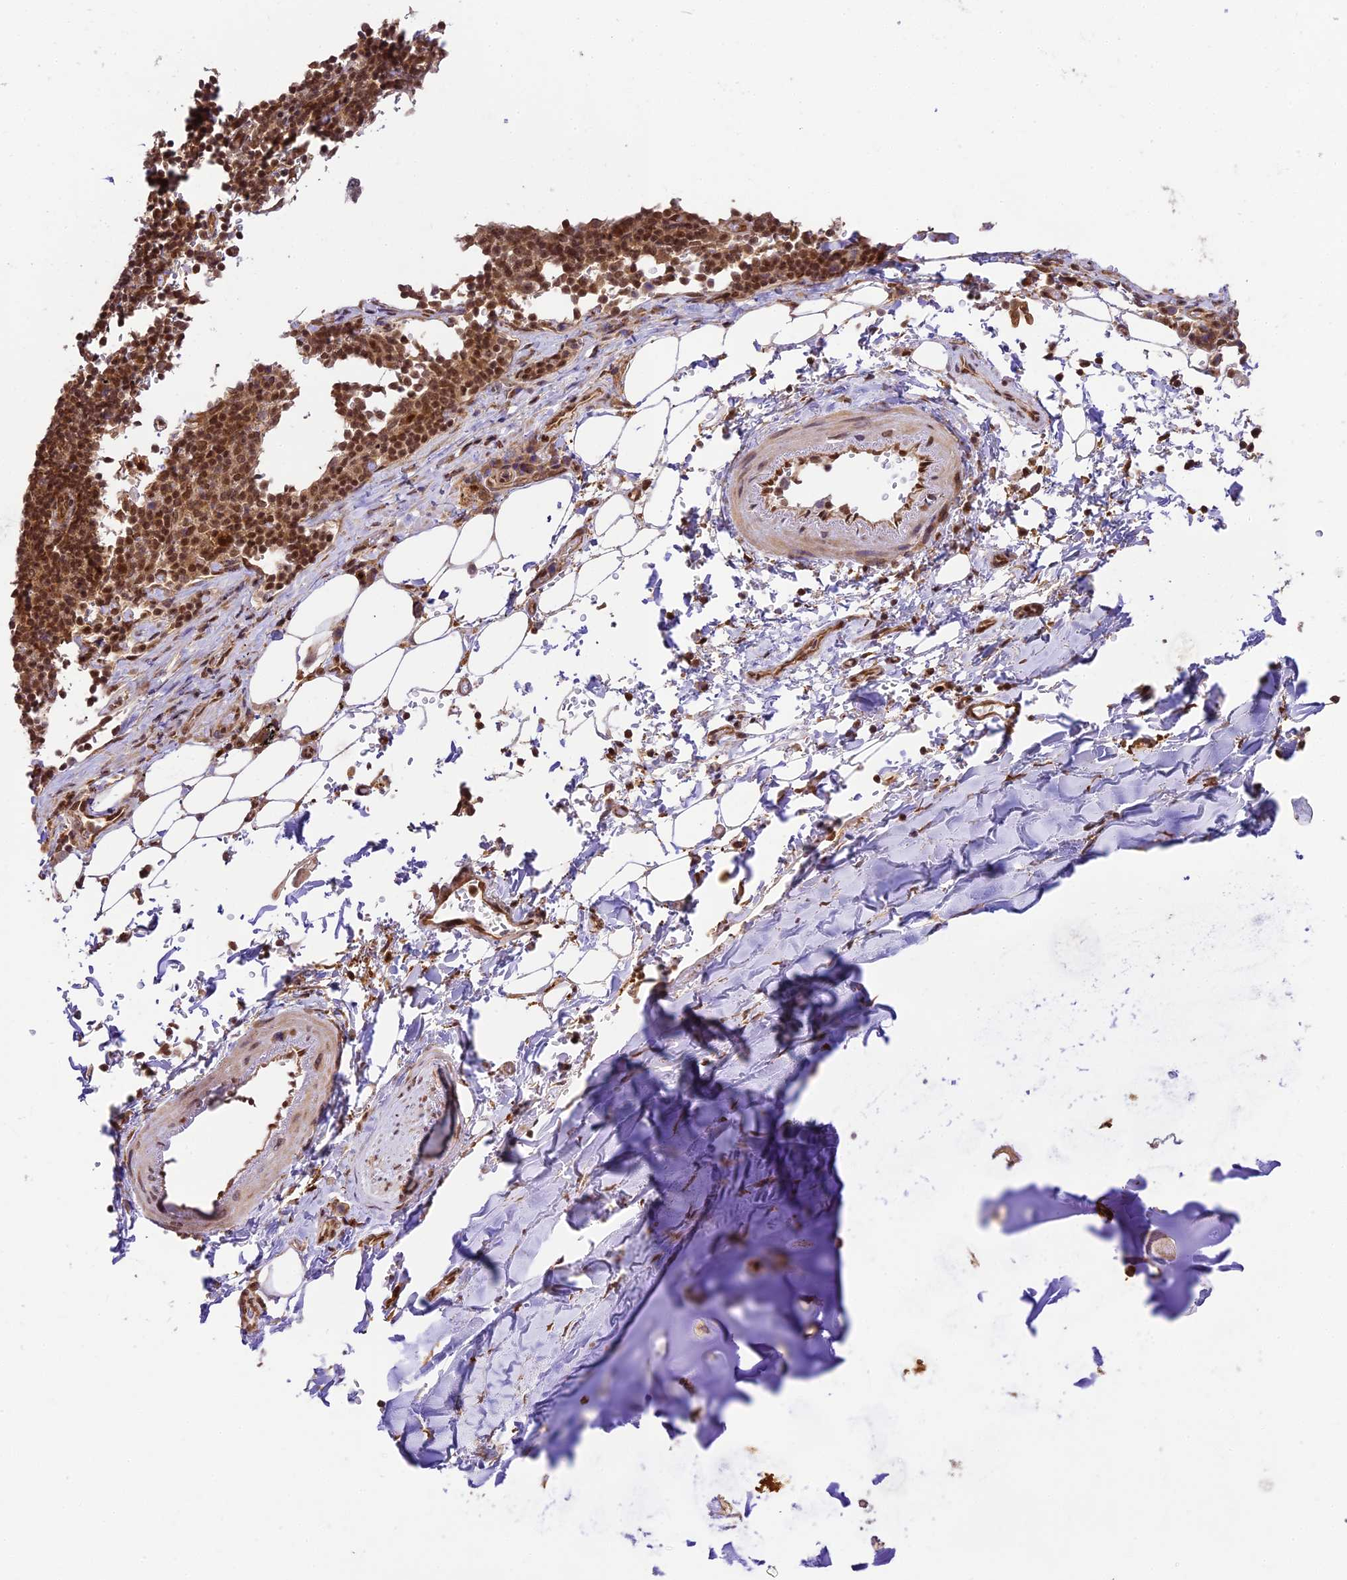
{"staining": {"intensity": "moderate", "quantity": "25%-75%", "location": "cytoplasmic/membranous,nuclear"}, "tissue": "adipose tissue", "cell_type": "Adipocytes", "image_type": "normal", "snomed": [{"axis": "morphology", "description": "Normal tissue, NOS"}, {"axis": "topography", "description": "Lymph node"}, {"axis": "topography", "description": "Cartilage tissue"}, {"axis": "topography", "description": "Bronchus"}], "caption": "DAB immunohistochemical staining of unremarkable human adipose tissue reveals moderate cytoplasmic/membranous,nuclear protein staining in about 25%-75% of adipocytes.", "gene": "TRIM22", "patient": {"sex": "male", "age": 63}}